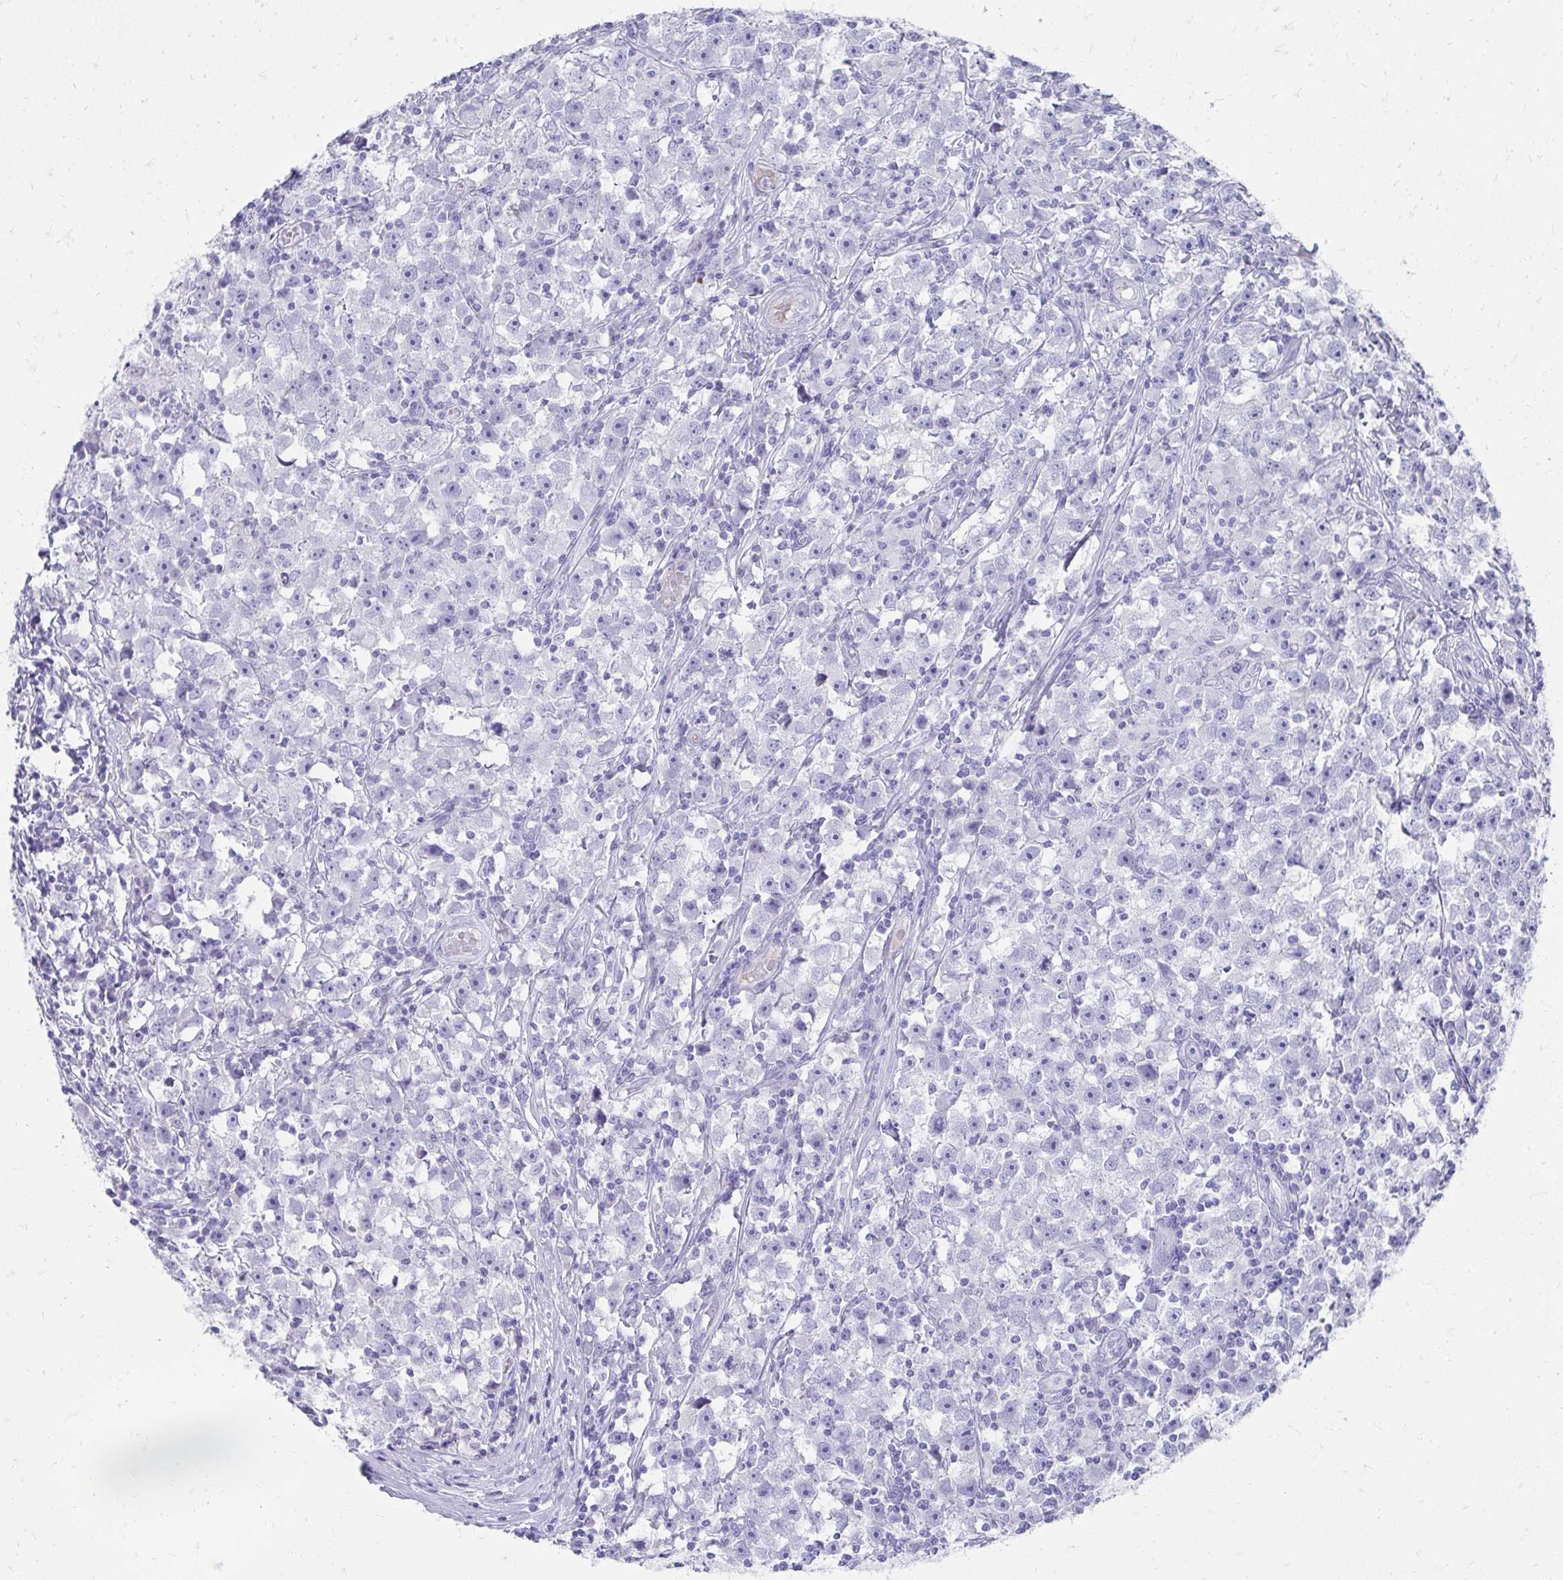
{"staining": {"intensity": "negative", "quantity": "none", "location": "none"}, "tissue": "testis cancer", "cell_type": "Tumor cells", "image_type": "cancer", "snomed": [{"axis": "morphology", "description": "Seminoma, NOS"}, {"axis": "topography", "description": "Testis"}], "caption": "This is an immunohistochemistry photomicrograph of seminoma (testis). There is no expression in tumor cells.", "gene": "TNNT1", "patient": {"sex": "male", "age": 33}}